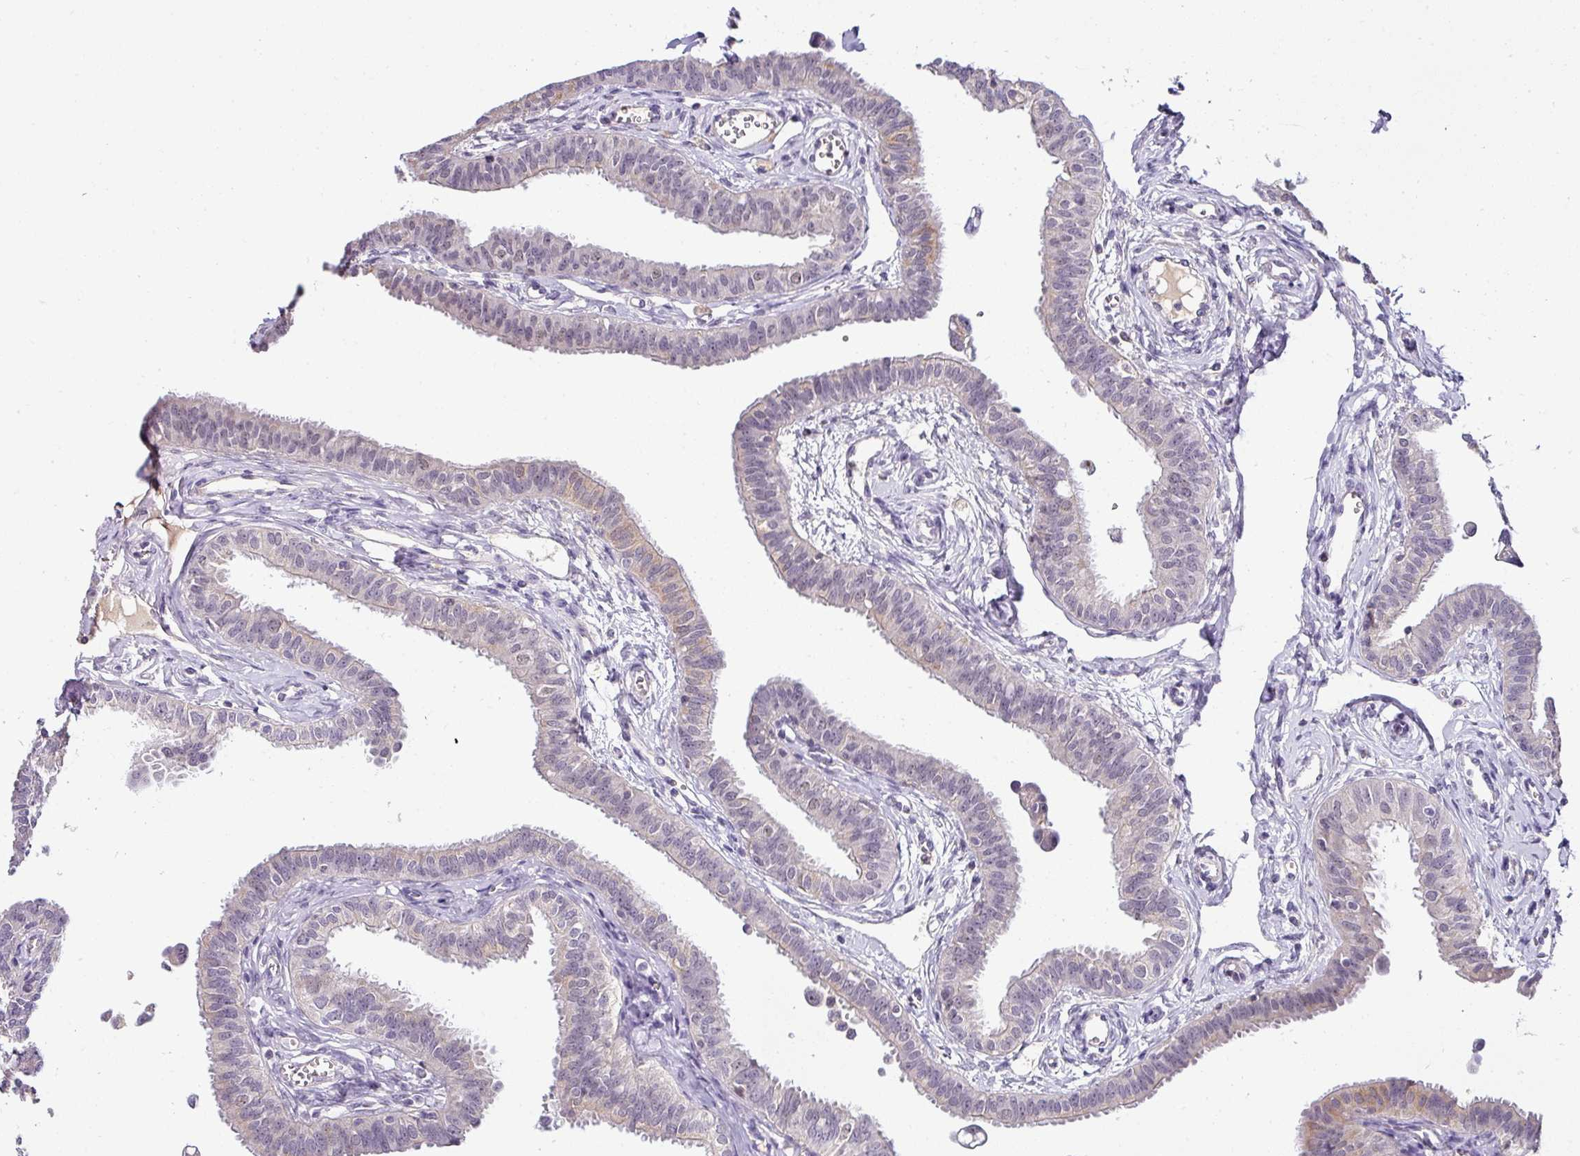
{"staining": {"intensity": "weak", "quantity": "25%-75%", "location": "cytoplasmic/membranous"}, "tissue": "fallopian tube", "cell_type": "Glandular cells", "image_type": "normal", "snomed": [{"axis": "morphology", "description": "Normal tissue, NOS"}, {"axis": "morphology", "description": "Carcinoma, NOS"}, {"axis": "topography", "description": "Fallopian tube"}, {"axis": "topography", "description": "Ovary"}], "caption": "High-power microscopy captured an immunohistochemistry (IHC) photomicrograph of normal fallopian tube, revealing weak cytoplasmic/membranous expression in about 25%-75% of glandular cells. (DAB (3,3'-diaminobenzidine) IHC, brown staining for protein, blue staining for nuclei).", "gene": "NAPSA", "patient": {"sex": "female", "age": 59}}